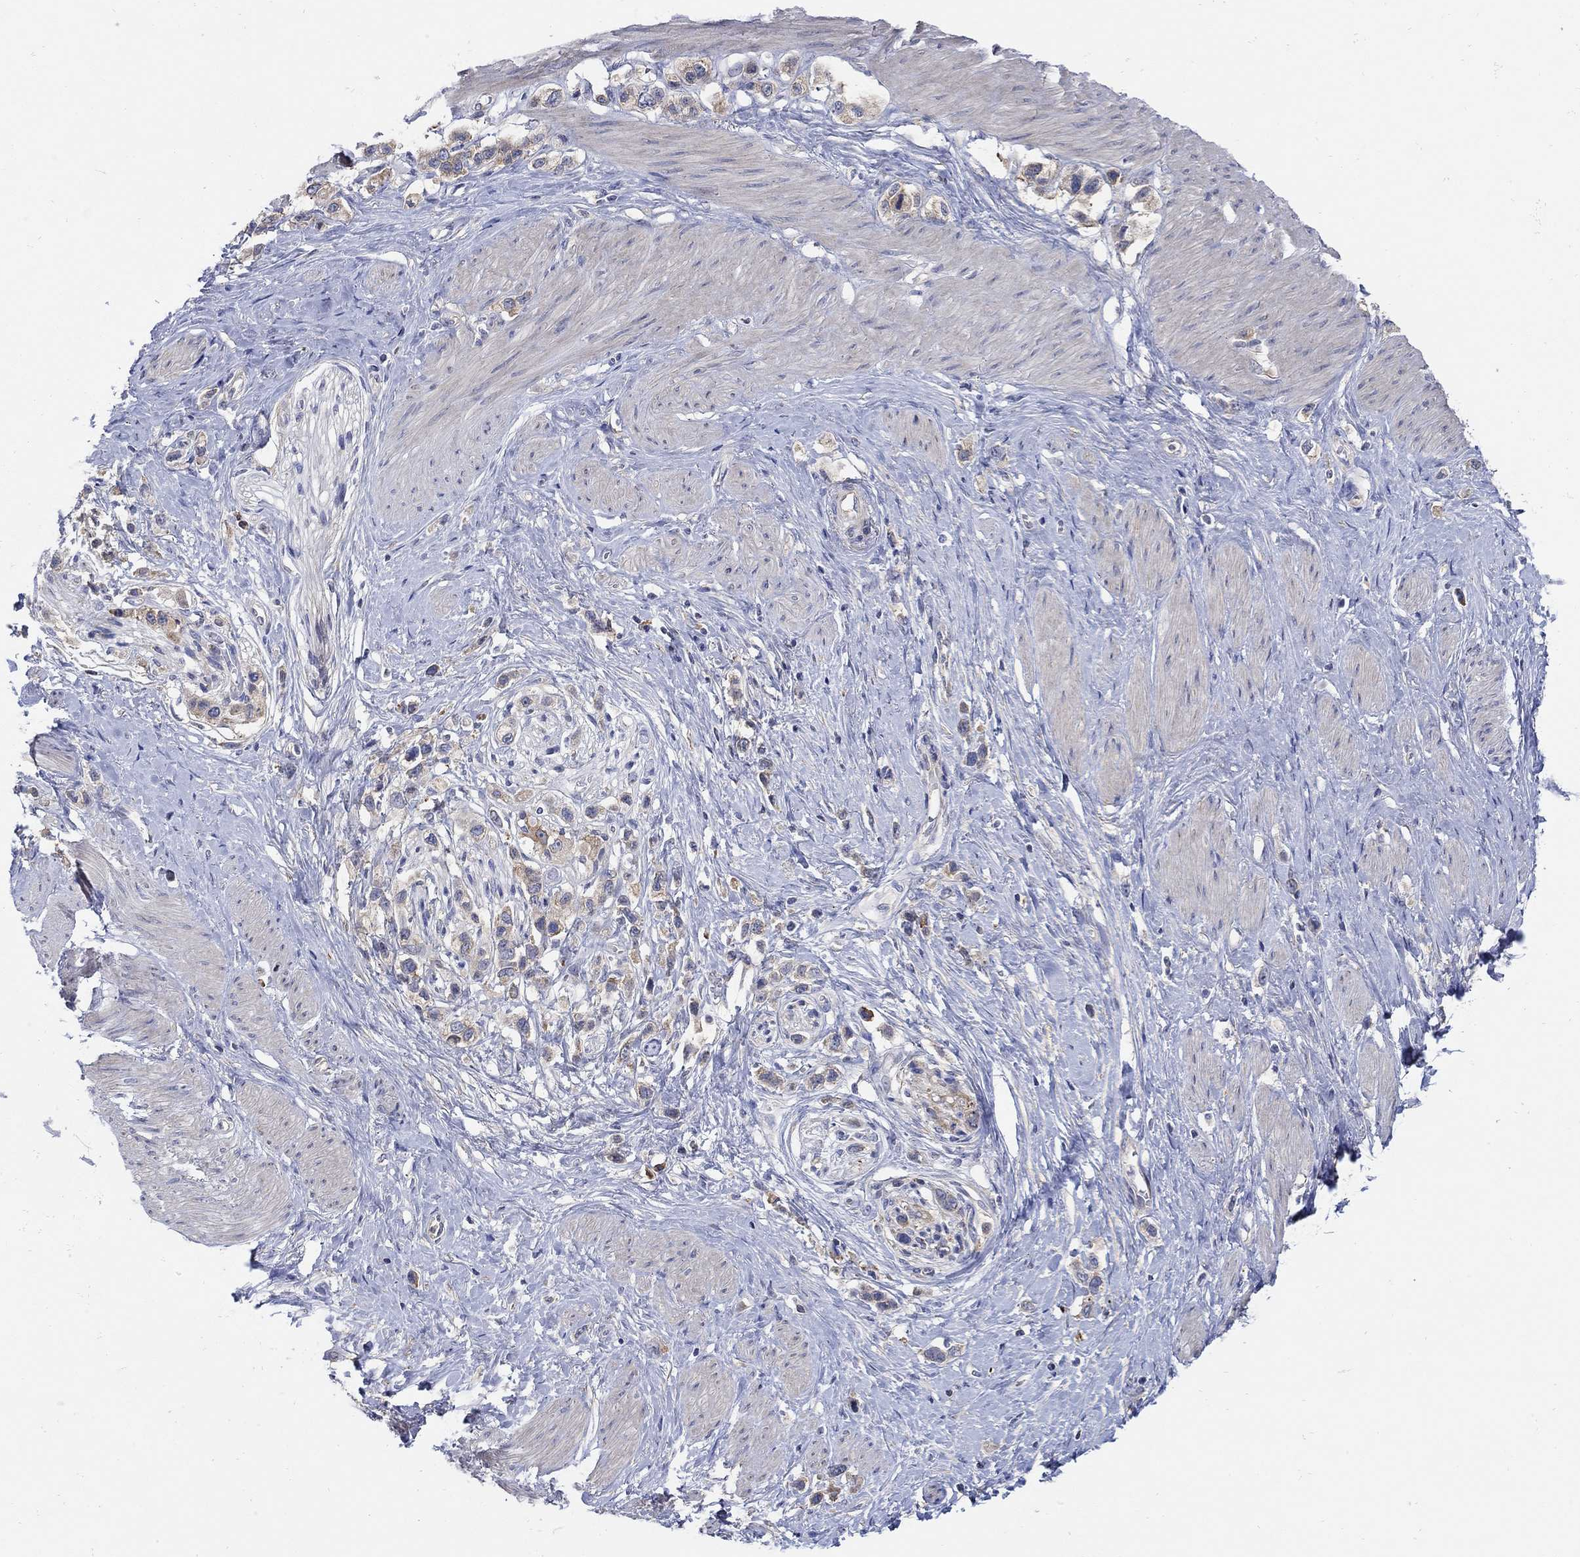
{"staining": {"intensity": "weak", "quantity": "<25%", "location": "cytoplasmic/membranous"}, "tissue": "stomach cancer", "cell_type": "Tumor cells", "image_type": "cancer", "snomed": [{"axis": "morphology", "description": "Normal tissue, NOS"}, {"axis": "morphology", "description": "Adenocarcinoma, NOS"}, {"axis": "morphology", "description": "Adenocarcinoma, High grade"}, {"axis": "topography", "description": "Stomach, upper"}, {"axis": "topography", "description": "Stomach"}], "caption": "Immunohistochemistry histopathology image of stomach high-grade adenocarcinoma stained for a protein (brown), which displays no staining in tumor cells.", "gene": "TEKT3", "patient": {"sex": "female", "age": 65}}